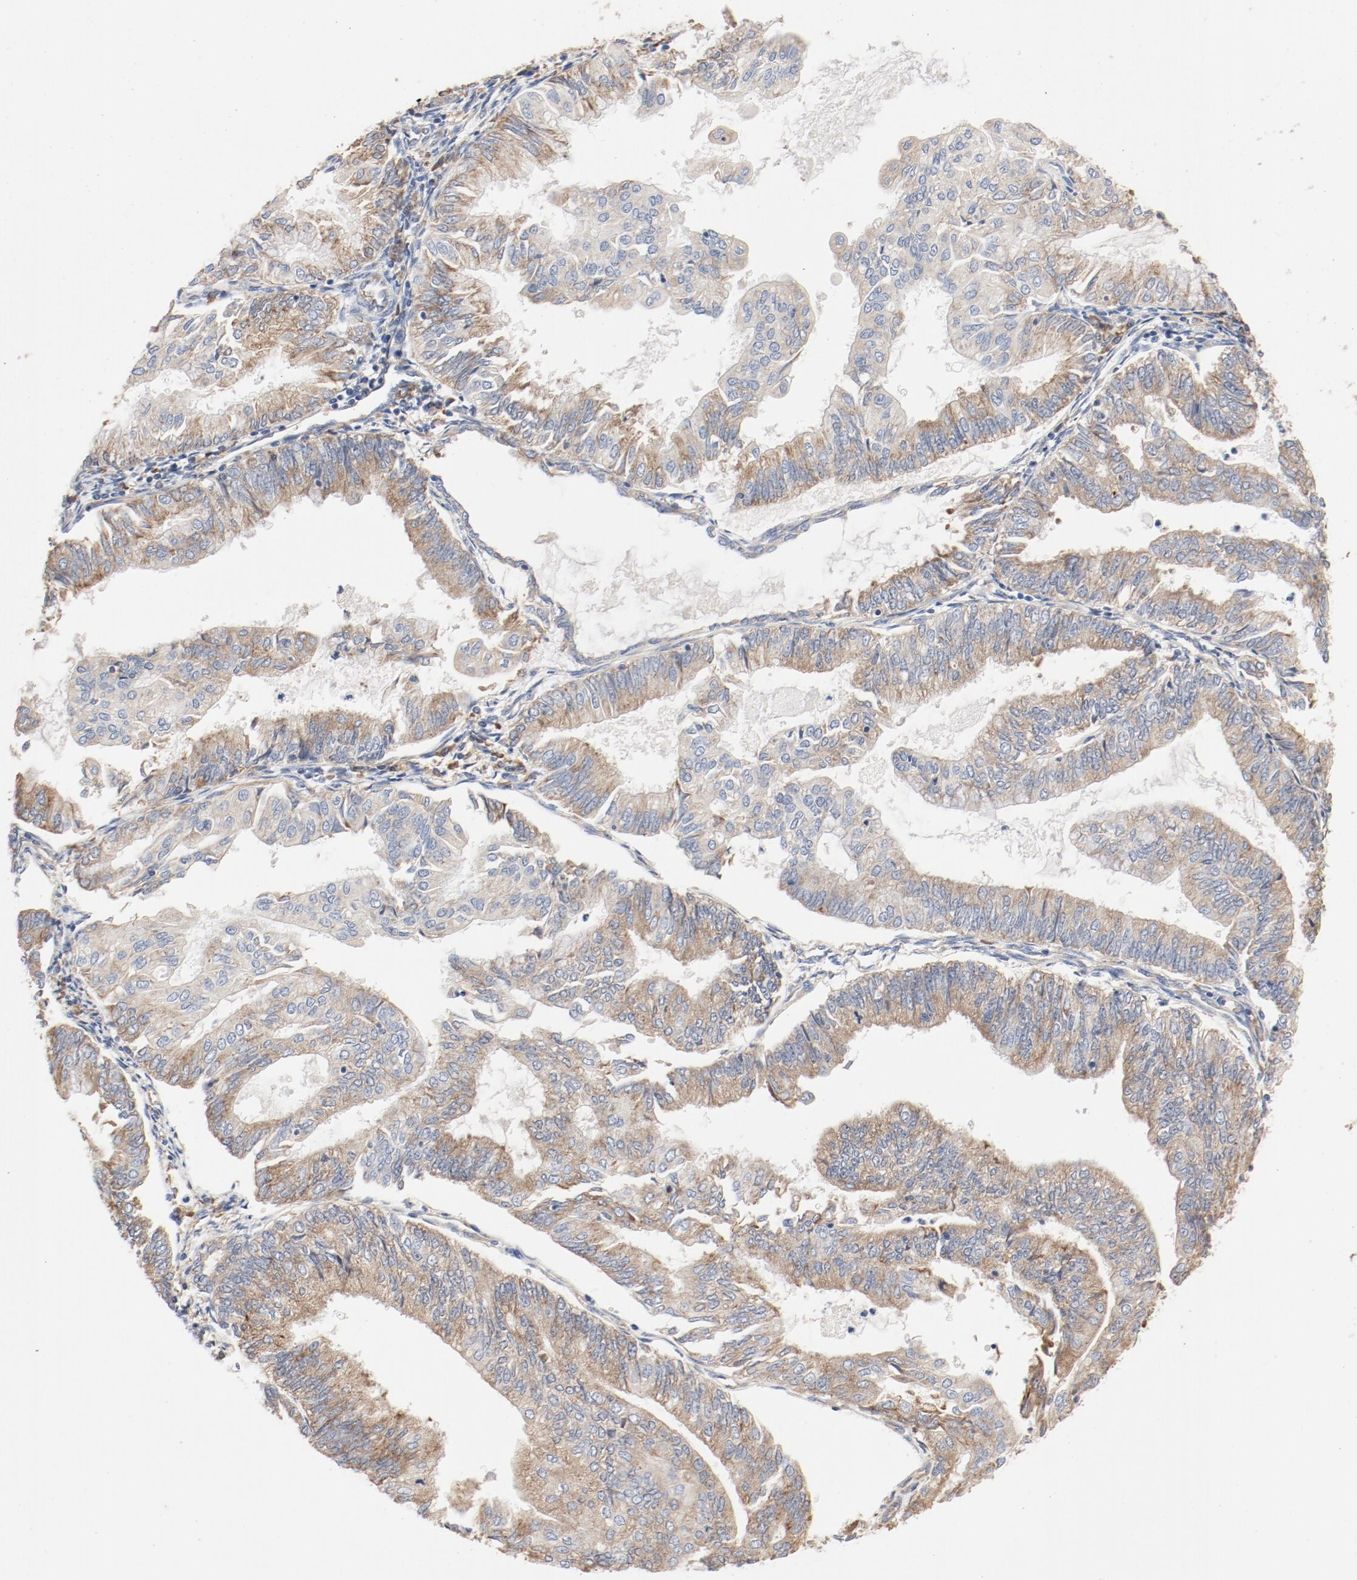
{"staining": {"intensity": "moderate", "quantity": ">75%", "location": "cytoplasmic/membranous"}, "tissue": "endometrial cancer", "cell_type": "Tumor cells", "image_type": "cancer", "snomed": [{"axis": "morphology", "description": "Adenocarcinoma, NOS"}, {"axis": "topography", "description": "Endometrium"}], "caption": "This is a histology image of IHC staining of adenocarcinoma (endometrial), which shows moderate positivity in the cytoplasmic/membranous of tumor cells.", "gene": "RPS6", "patient": {"sex": "female", "age": 59}}